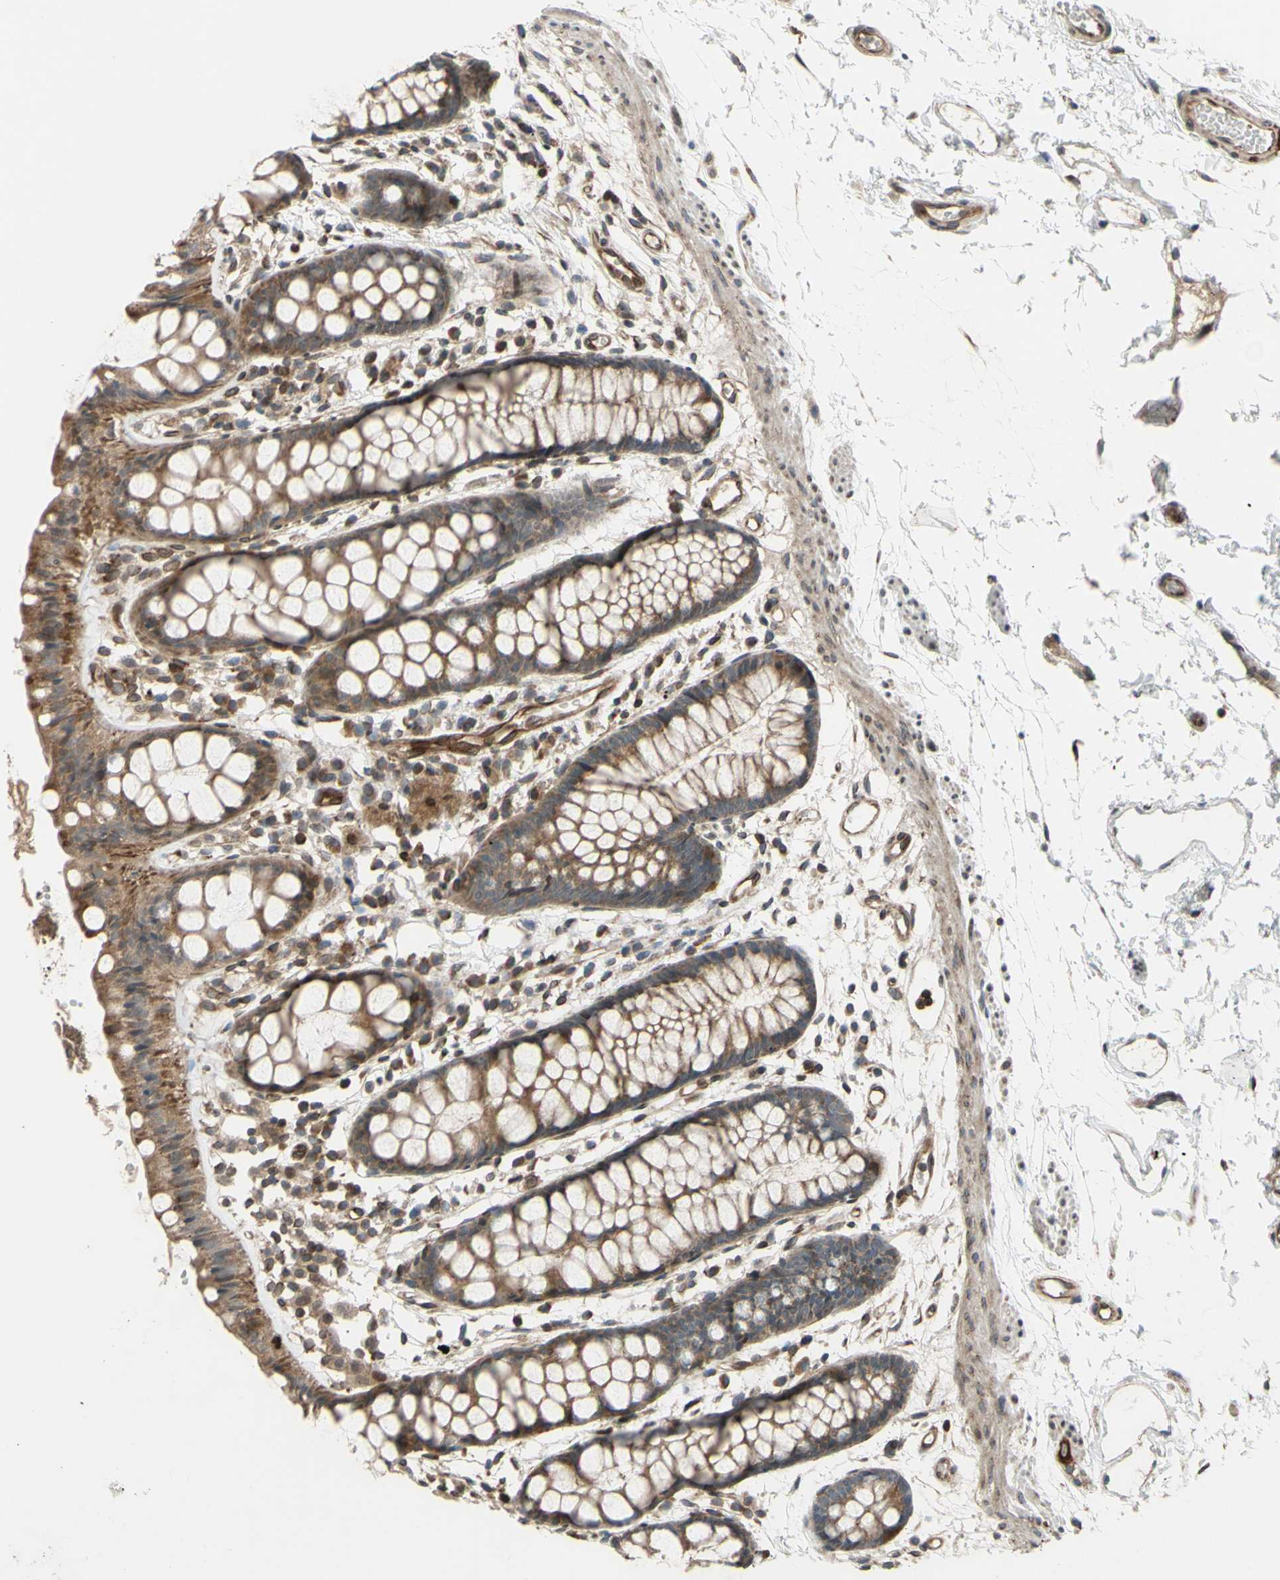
{"staining": {"intensity": "moderate", "quantity": ">75%", "location": "cytoplasmic/membranous"}, "tissue": "rectum", "cell_type": "Glandular cells", "image_type": "normal", "snomed": [{"axis": "morphology", "description": "Normal tissue, NOS"}, {"axis": "topography", "description": "Rectum"}], "caption": "Brown immunohistochemical staining in normal rectum demonstrates moderate cytoplasmic/membranous positivity in about >75% of glandular cells. The protein of interest is shown in brown color, while the nuclei are stained blue.", "gene": "PRAF2", "patient": {"sex": "female", "age": 66}}